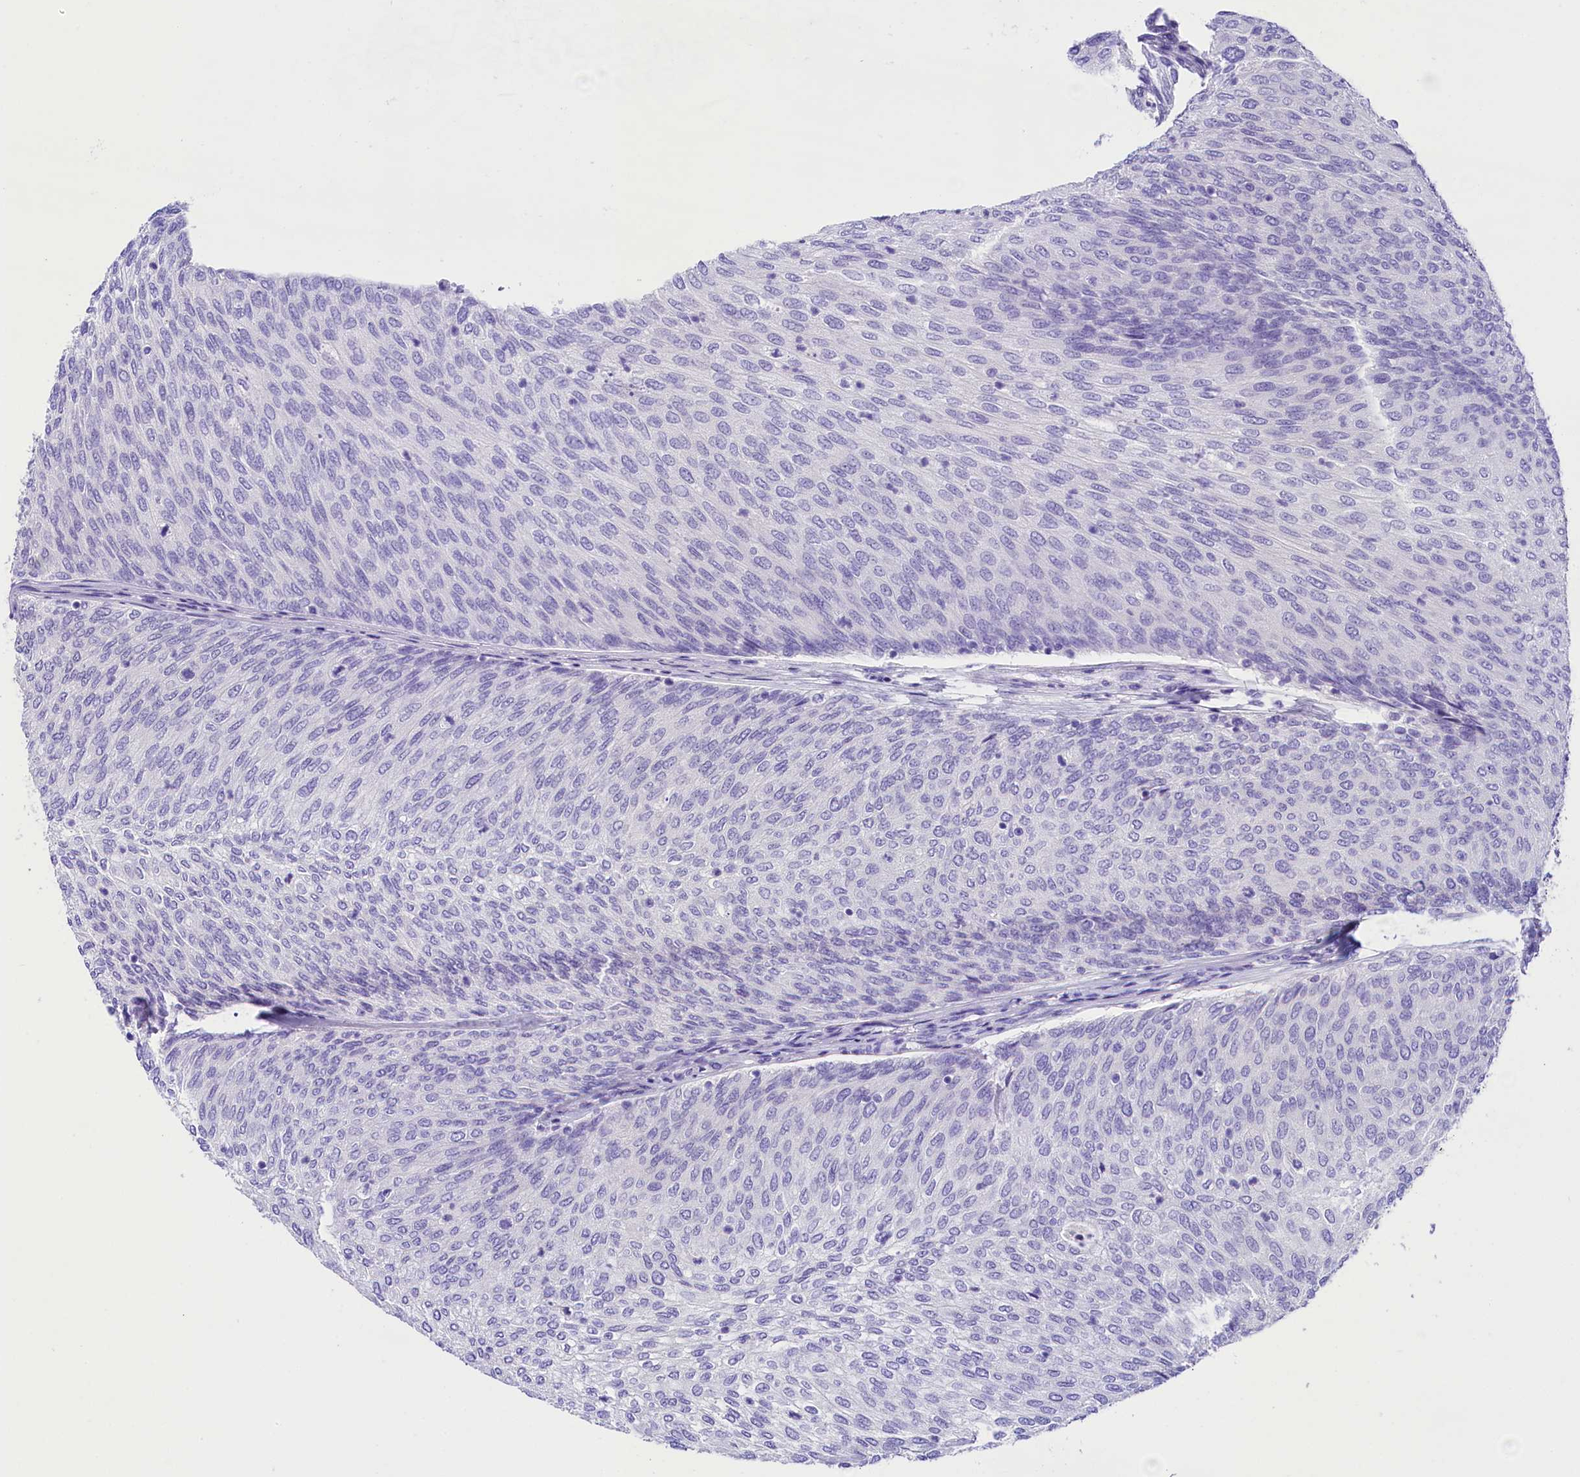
{"staining": {"intensity": "negative", "quantity": "none", "location": "none"}, "tissue": "urothelial cancer", "cell_type": "Tumor cells", "image_type": "cancer", "snomed": [{"axis": "morphology", "description": "Urothelial carcinoma, Low grade"}, {"axis": "topography", "description": "Urinary bladder"}], "caption": "This is an immunohistochemistry (IHC) image of human urothelial cancer. There is no positivity in tumor cells.", "gene": "SKIDA1", "patient": {"sex": "female", "age": 79}}